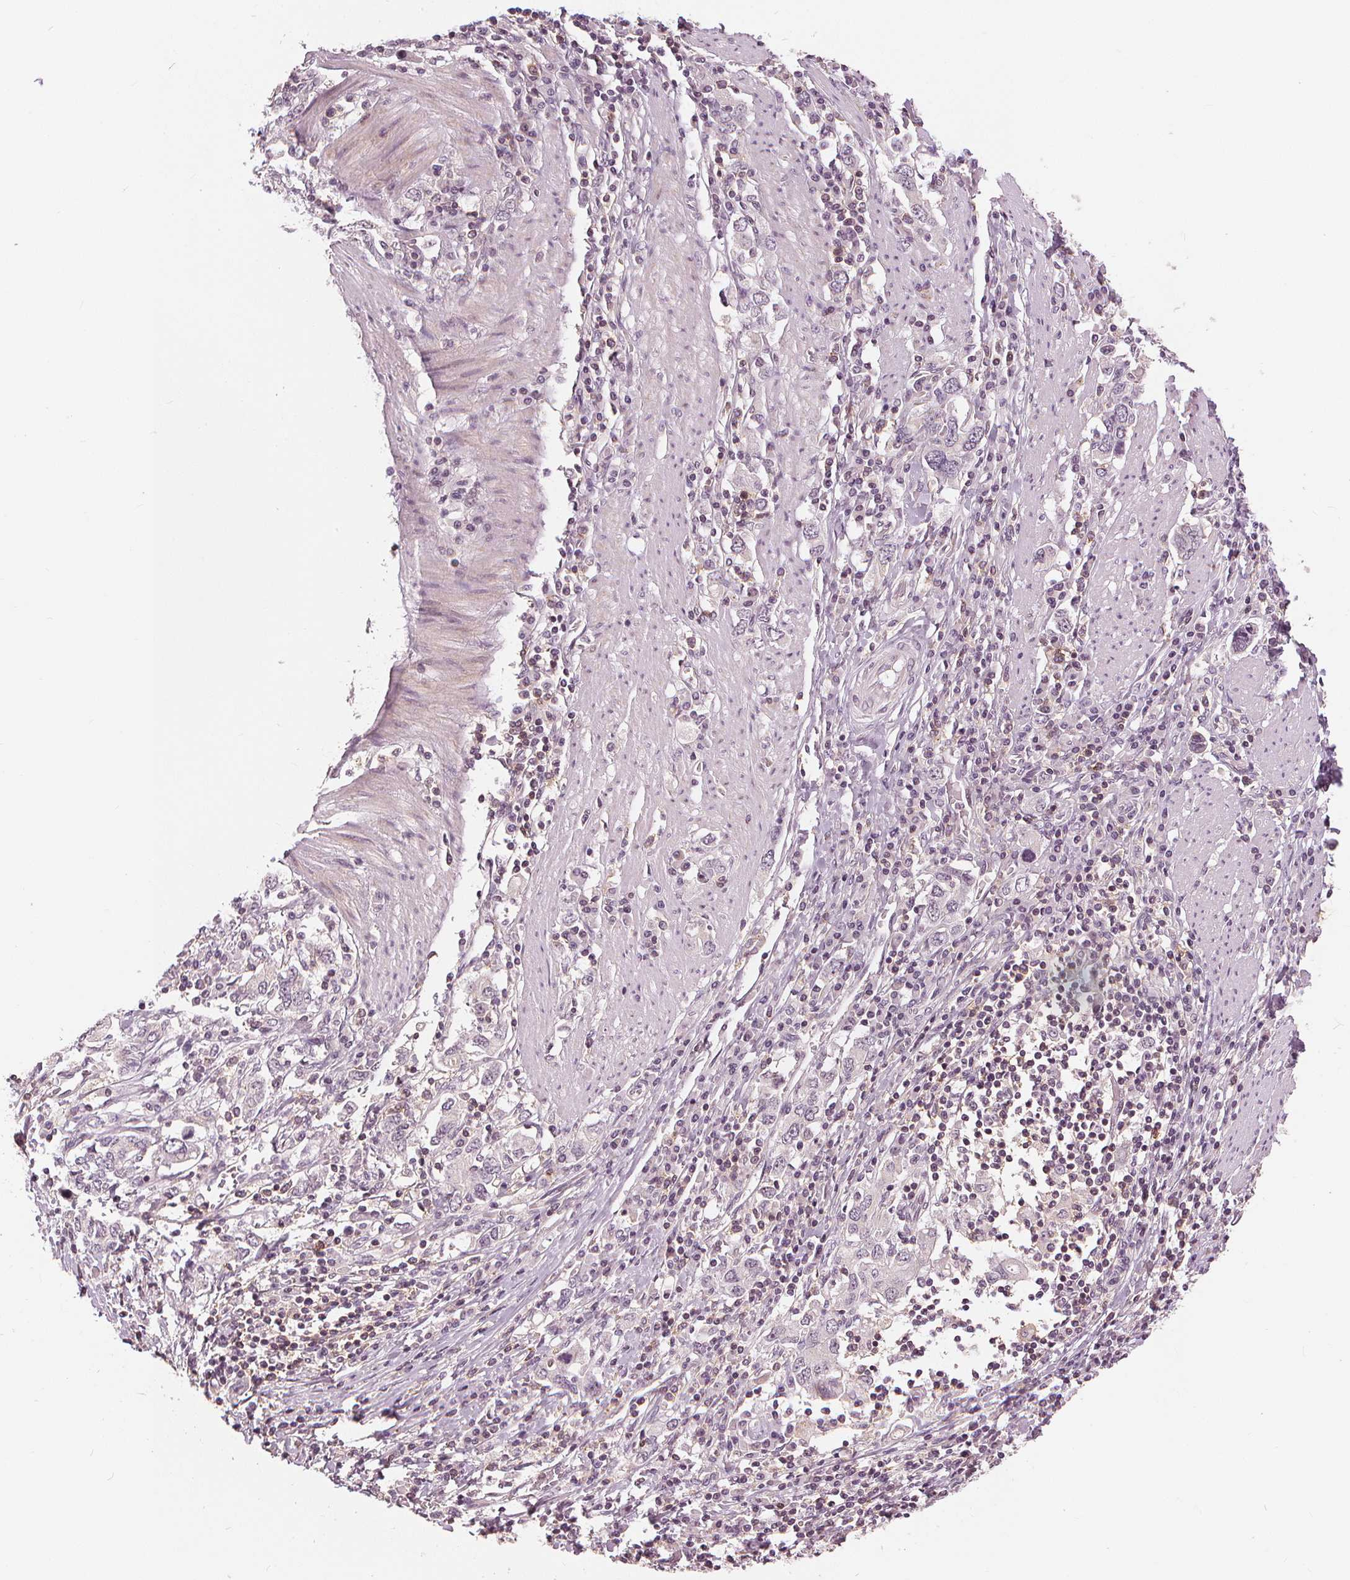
{"staining": {"intensity": "negative", "quantity": "none", "location": "none"}, "tissue": "stomach cancer", "cell_type": "Tumor cells", "image_type": "cancer", "snomed": [{"axis": "morphology", "description": "Adenocarcinoma, NOS"}, {"axis": "topography", "description": "Stomach, upper"}, {"axis": "topography", "description": "Stomach"}], "caption": "Immunohistochemistry histopathology image of neoplastic tissue: human stomach adenocarcinoma stained with DAB (3,3'-diaminobenzidine) exhibits no significant protein staining in tumor cells.", "gene": "SLC34A1", "patient": {"sex": "male", "age": 62}}